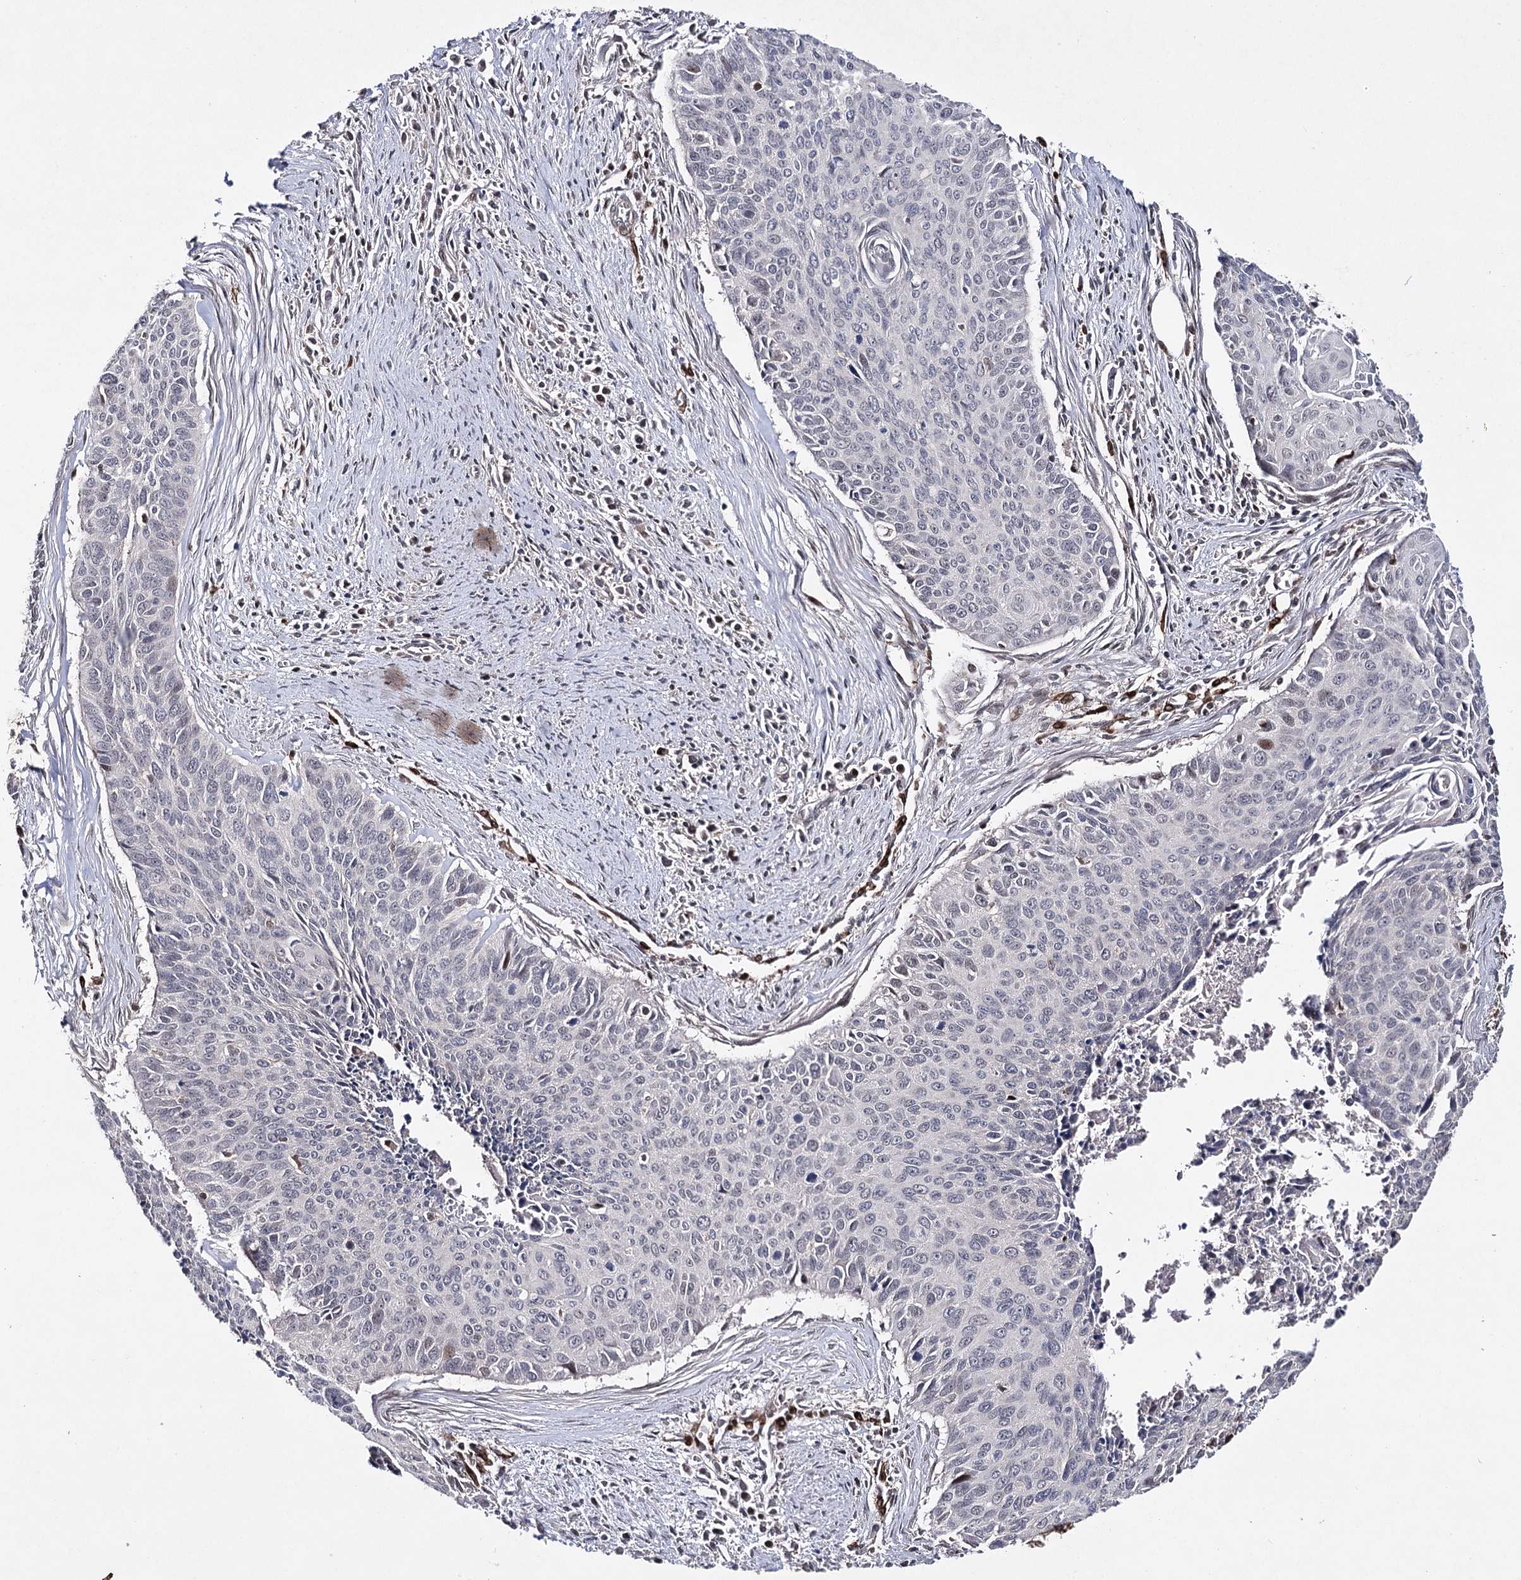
{"staining": {"intensity": "negative", "quantity": "none", "location": "none"}, "tissue": "cervical cancer", "cell_type": "Tumor cells", "image_type": "cancer", "snomed": [{"axis": "morphology", "description": "Squamous cell carcinoma, NOS"}, {"axis": "topography", "description": "Cervix"}], "caption": "High magnification brightfield microscopy of squamous cell carcinoma (cervical) stained with DAB (brown) and counterstained with hematoxylin (blue): tumor cells show no significant expression. The staining is performed using DAB brown chromogen with nuclei counter-stained in using hematoxylin.", "gene": "HSD11B2", "patient": {"sex": "female", "age": 55}}